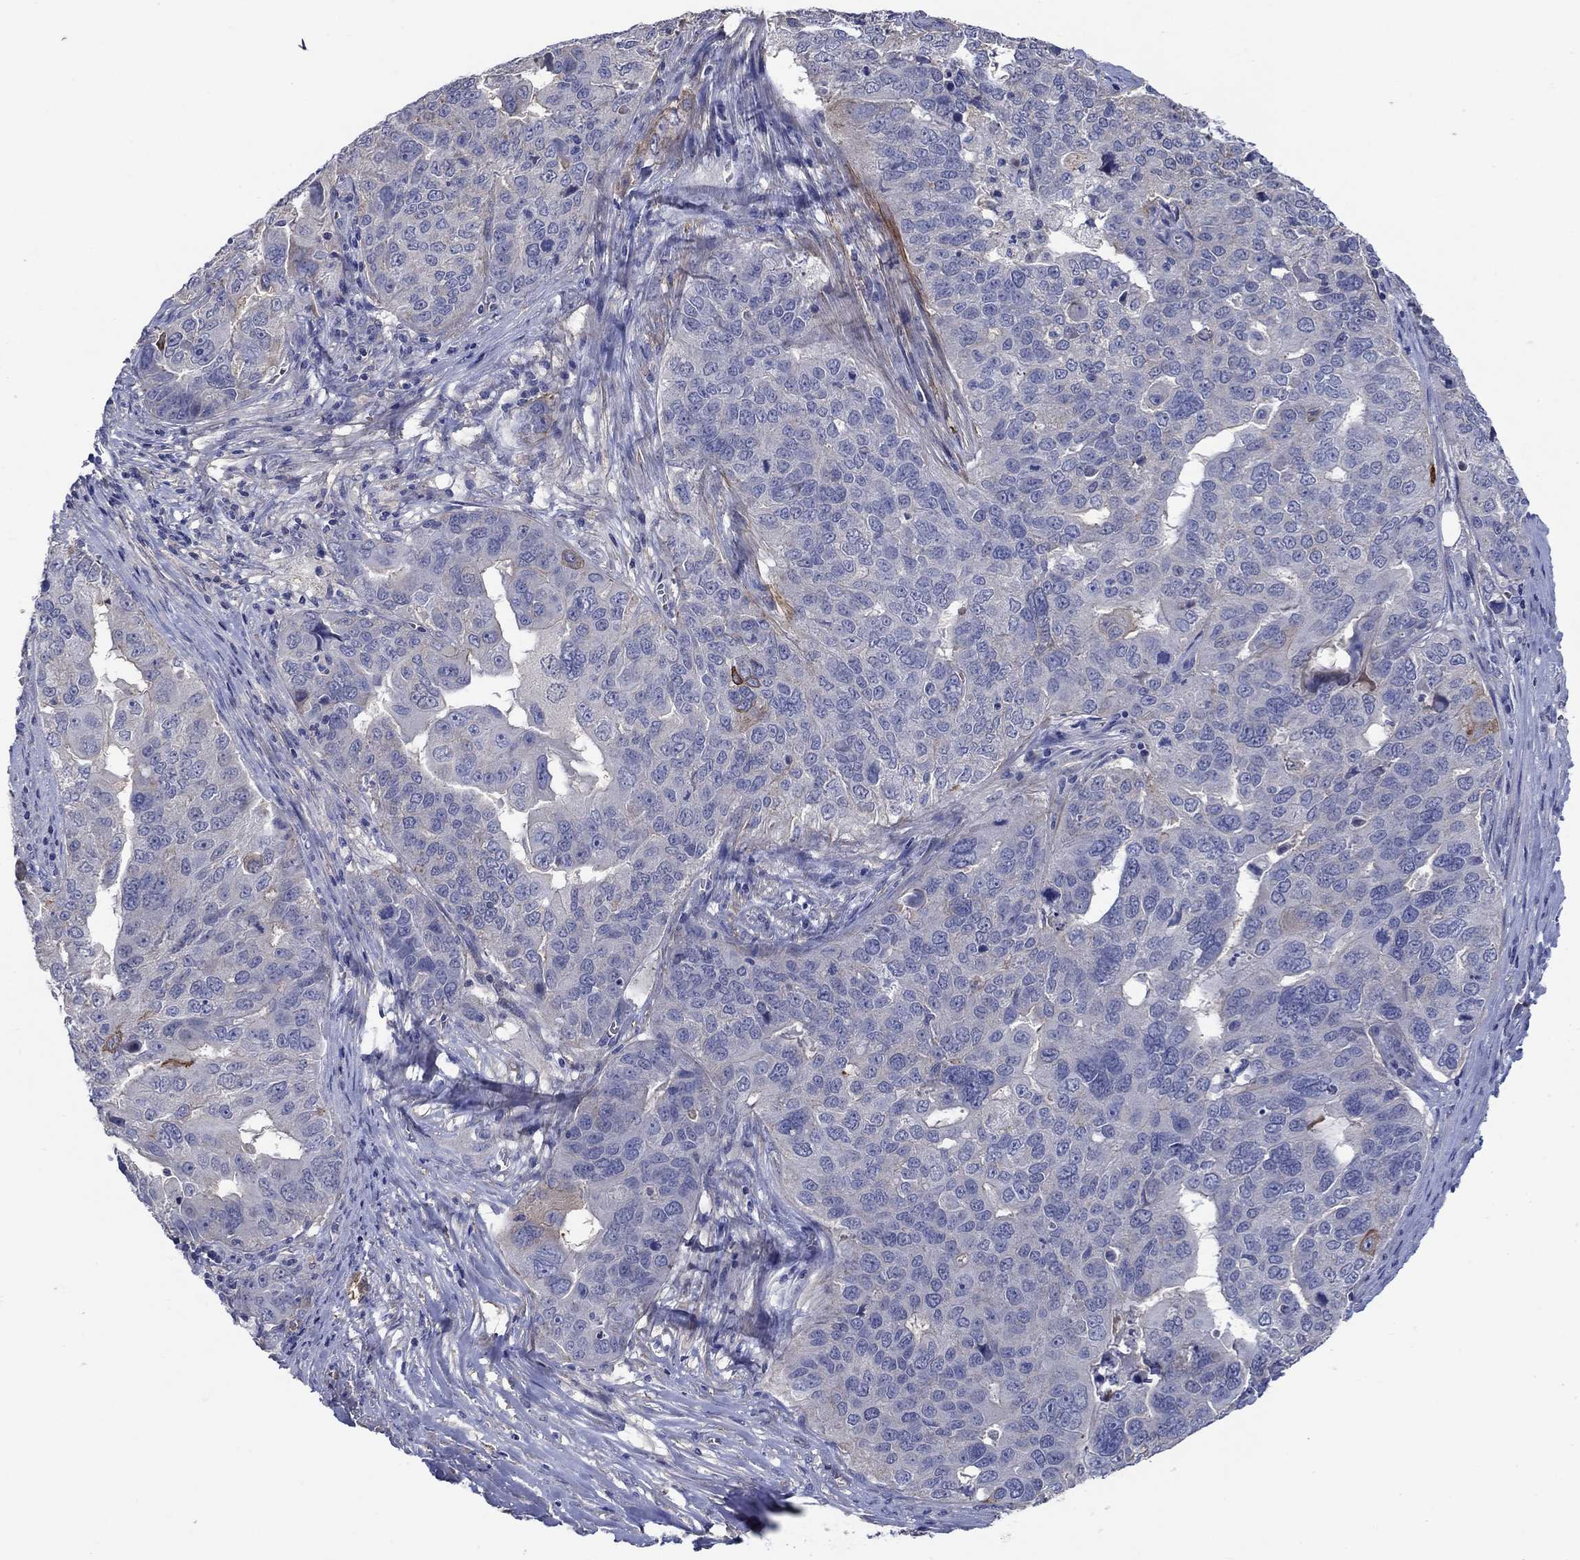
{"staining": {"intensity": "negative", "quantity": "none", "location": "none"}, "tissue": "ovarian cancer", "cell_type": "Tumor cells", "image_type": "cancer", "snomed": [{"axis": "morphology", "description": "Carcinoma, endometroid"}, {"axis": "topography", "description": "Soft tissue"}, {"axis": "topography", "description": "Ovary"}], "caption": "This micrograph is of endometroid carcinoma (ovarian) stained with immunohistochemistry (IHC) to label a protein in brown with the nuclei are counter-stained blue. There is no staining in tumor cells.", "gene": "FLNC", "patient": {"sex": "female", "age": 52}}